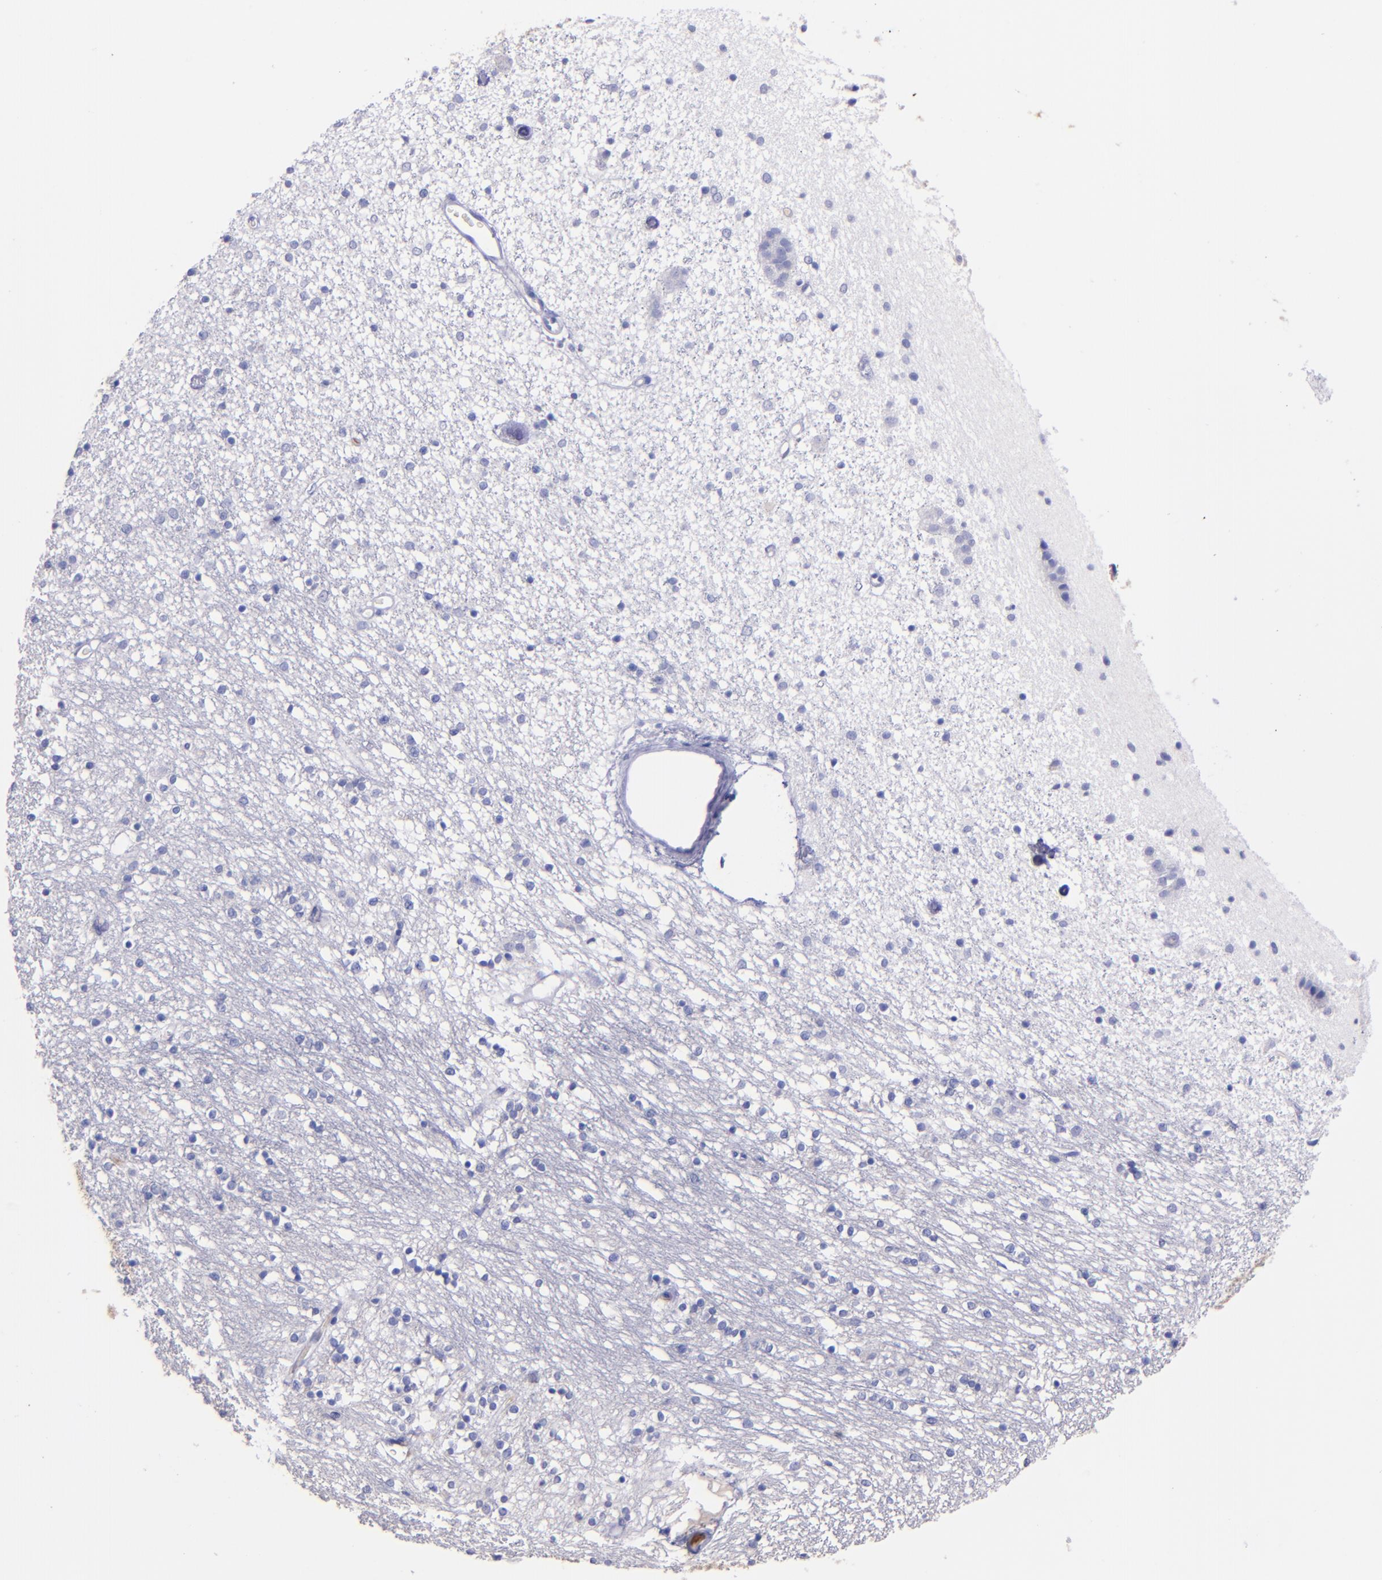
{"staining": {"intensity": "negative", "quantity": "none", "location": "none"}, "tissue": "caudate", "cell_type": "Glial cells", "image_type": "normal", "snomed": [{"axis": "morphology", "description": "Normal tissue, NOS"}, {"axis": "topography", "description": "Lateral ventricle wall"}], "caption": "IHC of normal human caudate shows no staining in glial cells.", "gene": "KNG1", "patient": {"sex": "female", "age": 54}}